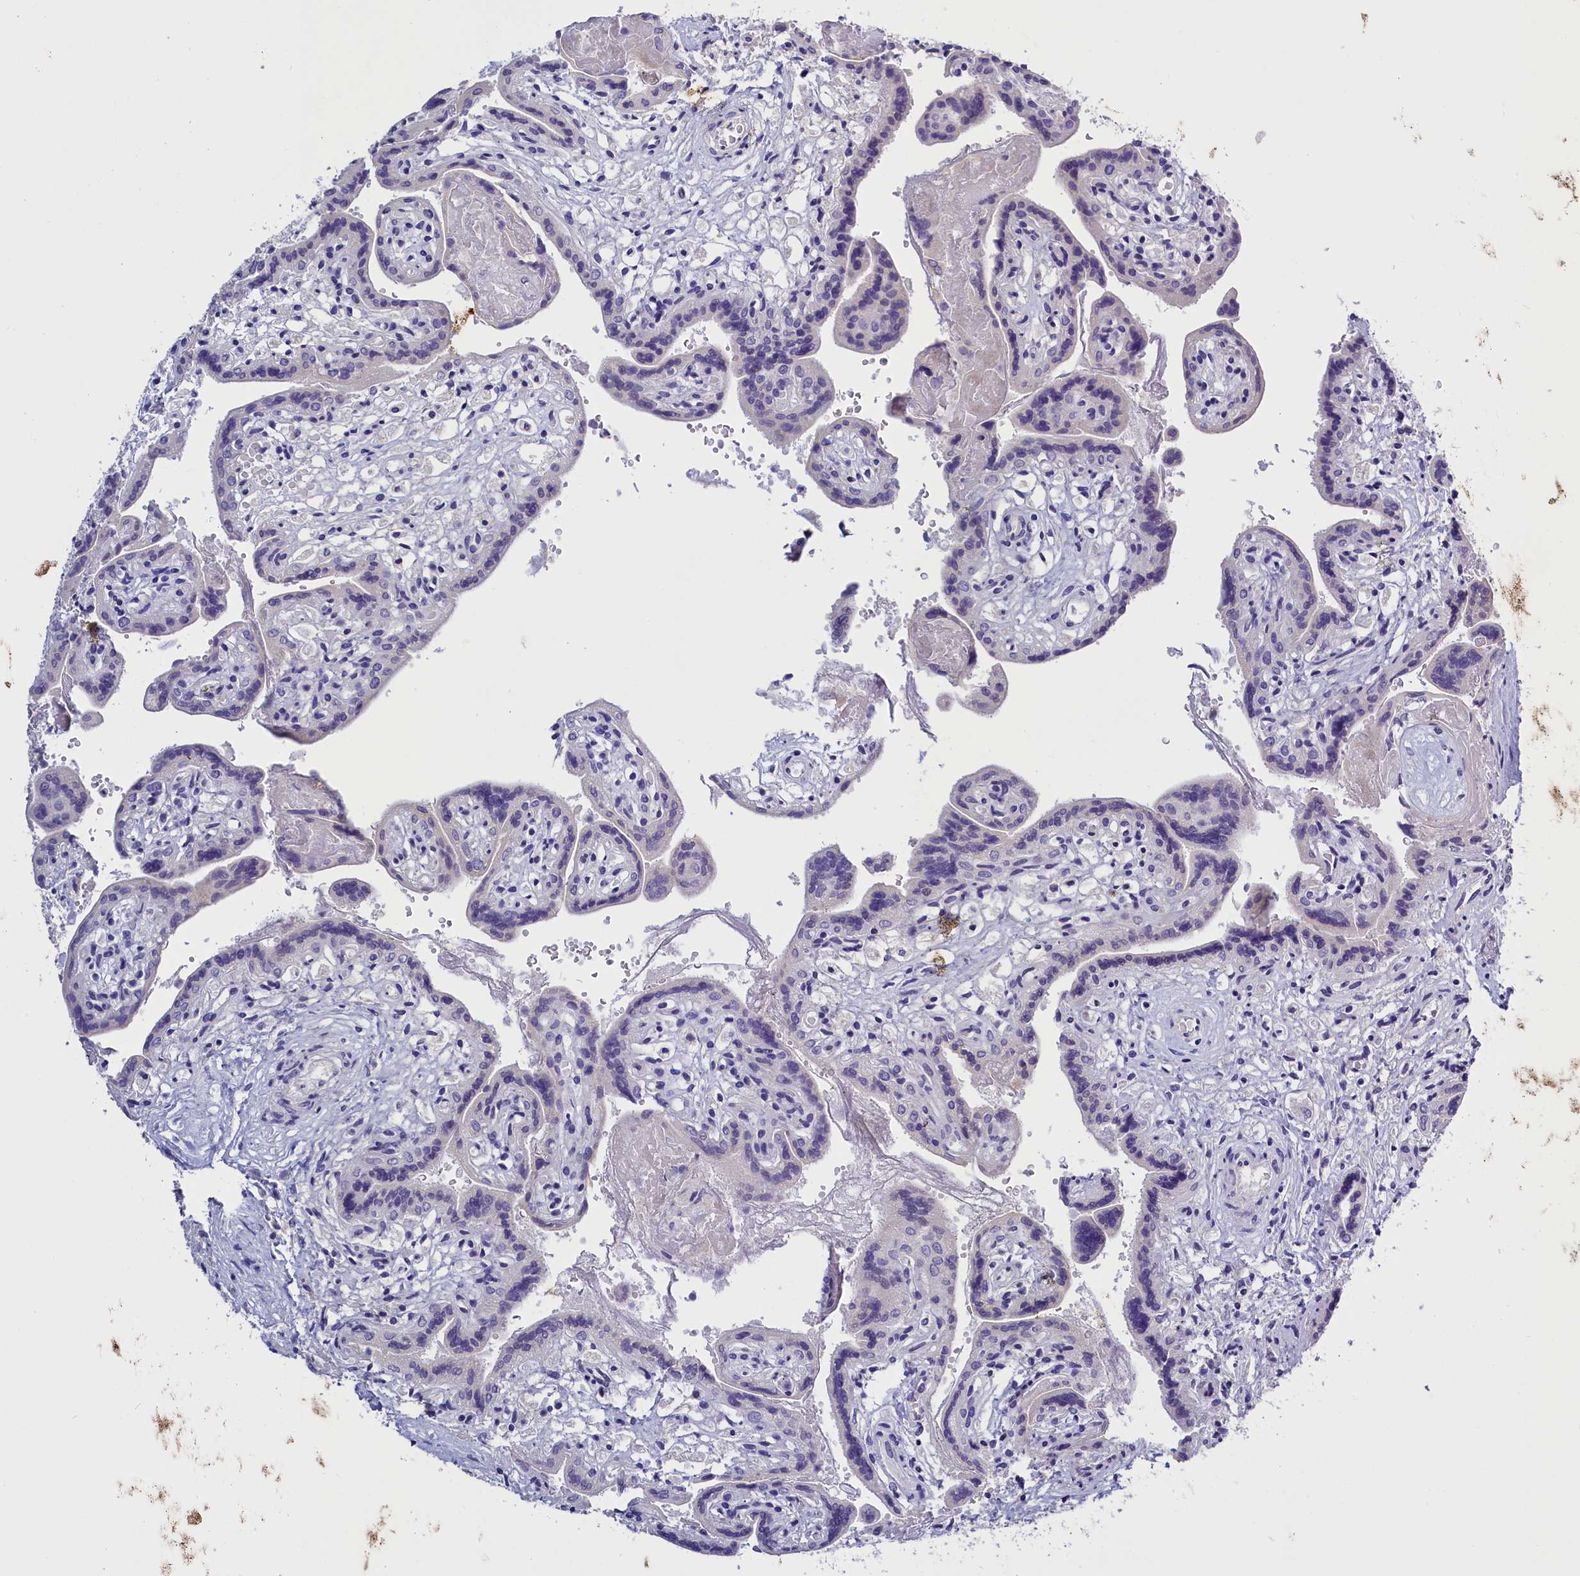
{"staining": {"intensity": "negative", "quantity": "none", "location": "none"}, "tissue": "placenta", "cell_type": "Trophoblastic cells", "image_type": "normal", "snomed": [{"axis": "morphology", "description": "Normal tissue, NOS"}, {"axis": "topography", "description": "Placenta"}], "caption": "The image demonstrates no significant staining in trophoblastic cells of placenta.", "gene": "RTTN", "patient": {"sex": "female", "age": 37}}